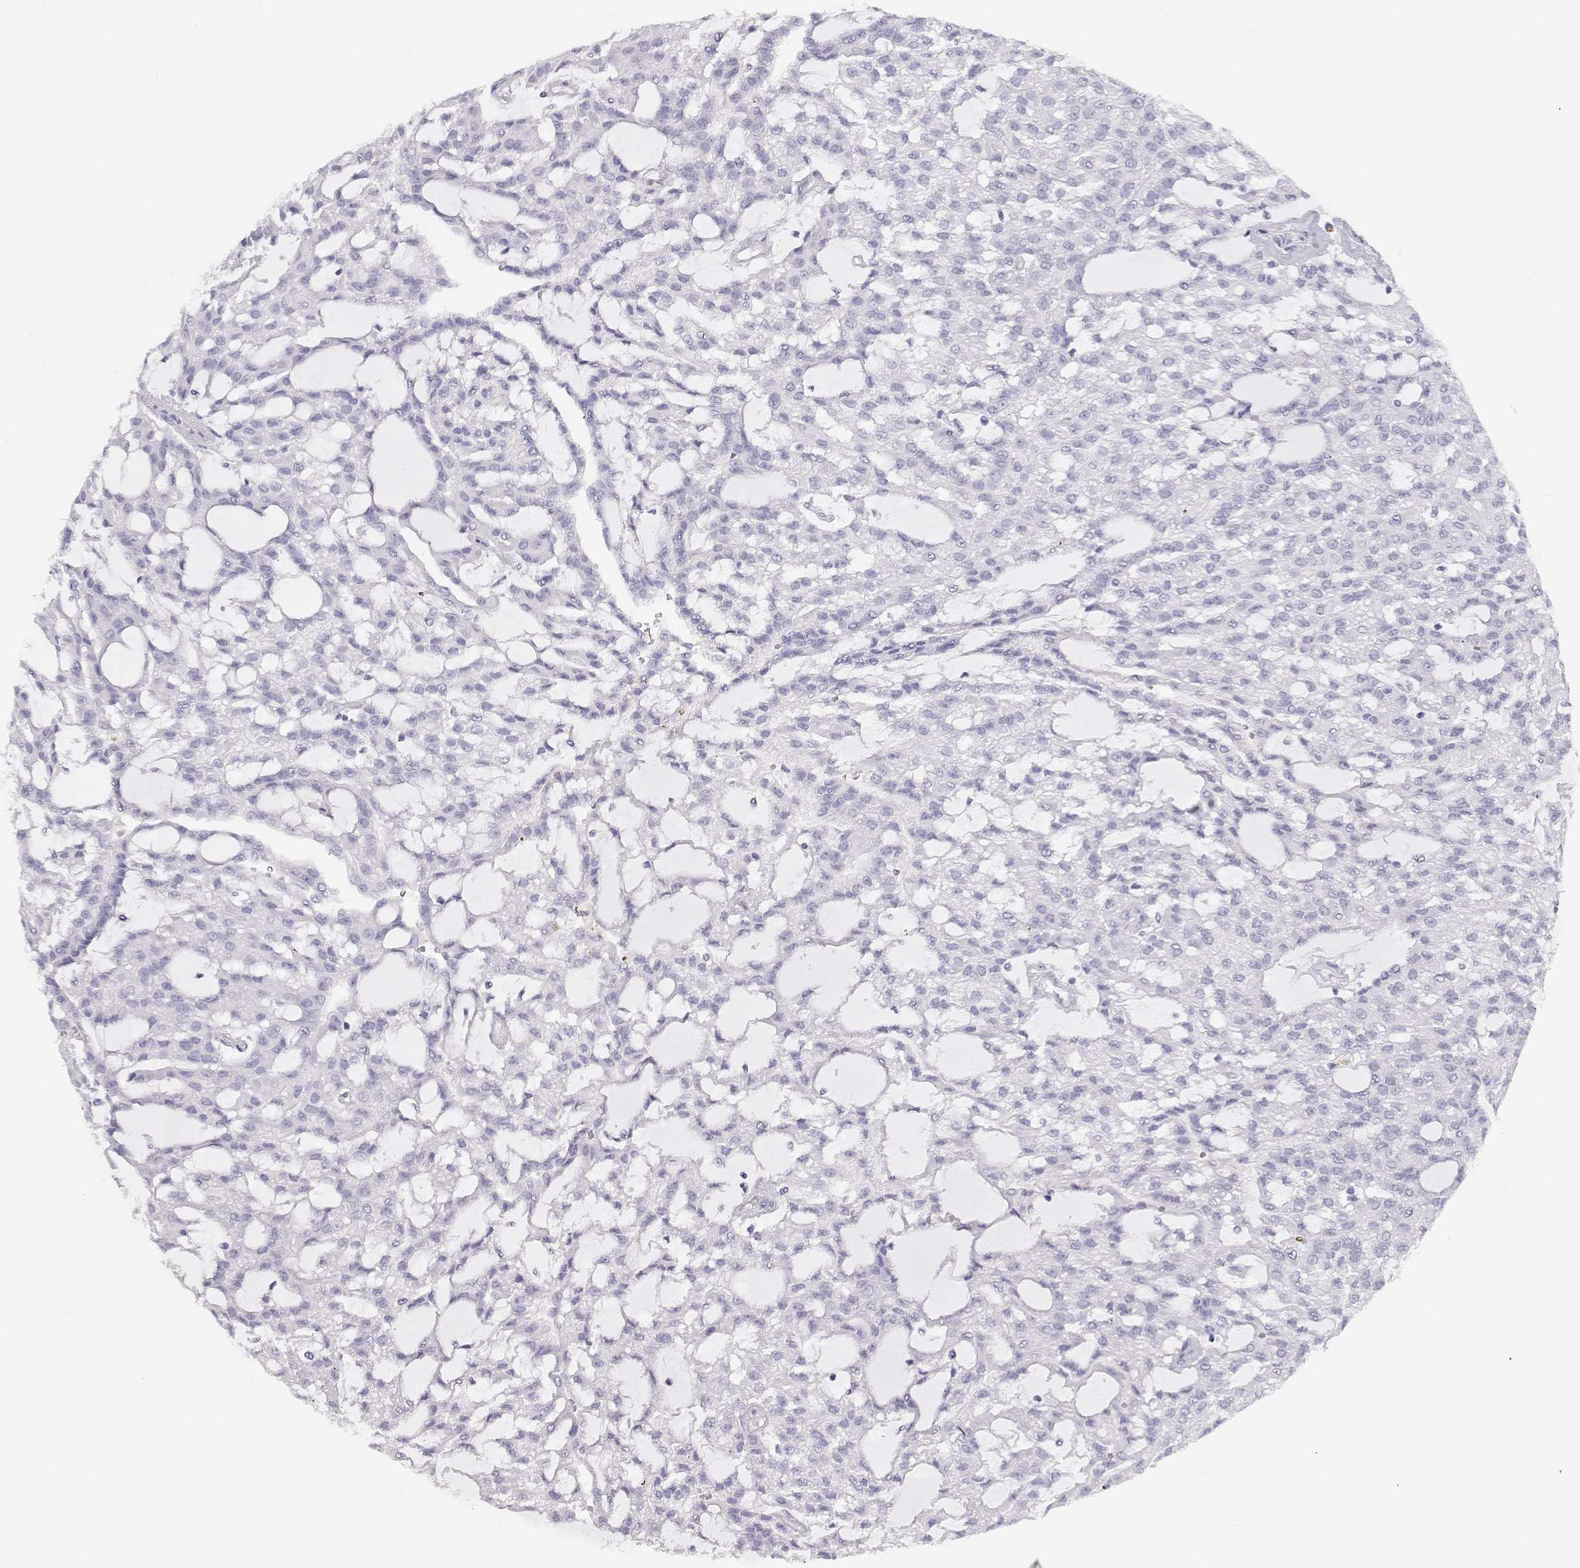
{"staining": {"intensity": "negative", "quantity": "none", "location": "none"}, "tissue": "renal cancer", "cell_type": "Tumor cells", "image_type": "cancer", "snomed": [{"axis": "morphology", "description": "Adenocarcinoma, NOS"}, {"axis": "topography", "description": "Kidney"}], "caption": "Tumor cells are negative for protein expression in human renal cancer (adenocarcinoma). The staining is performed using DAB brown chromogen with nuclei counter-stained in using hematoxylin.", "gene": "TKTL1", "patient": {"sex": "male", "age": 63}}